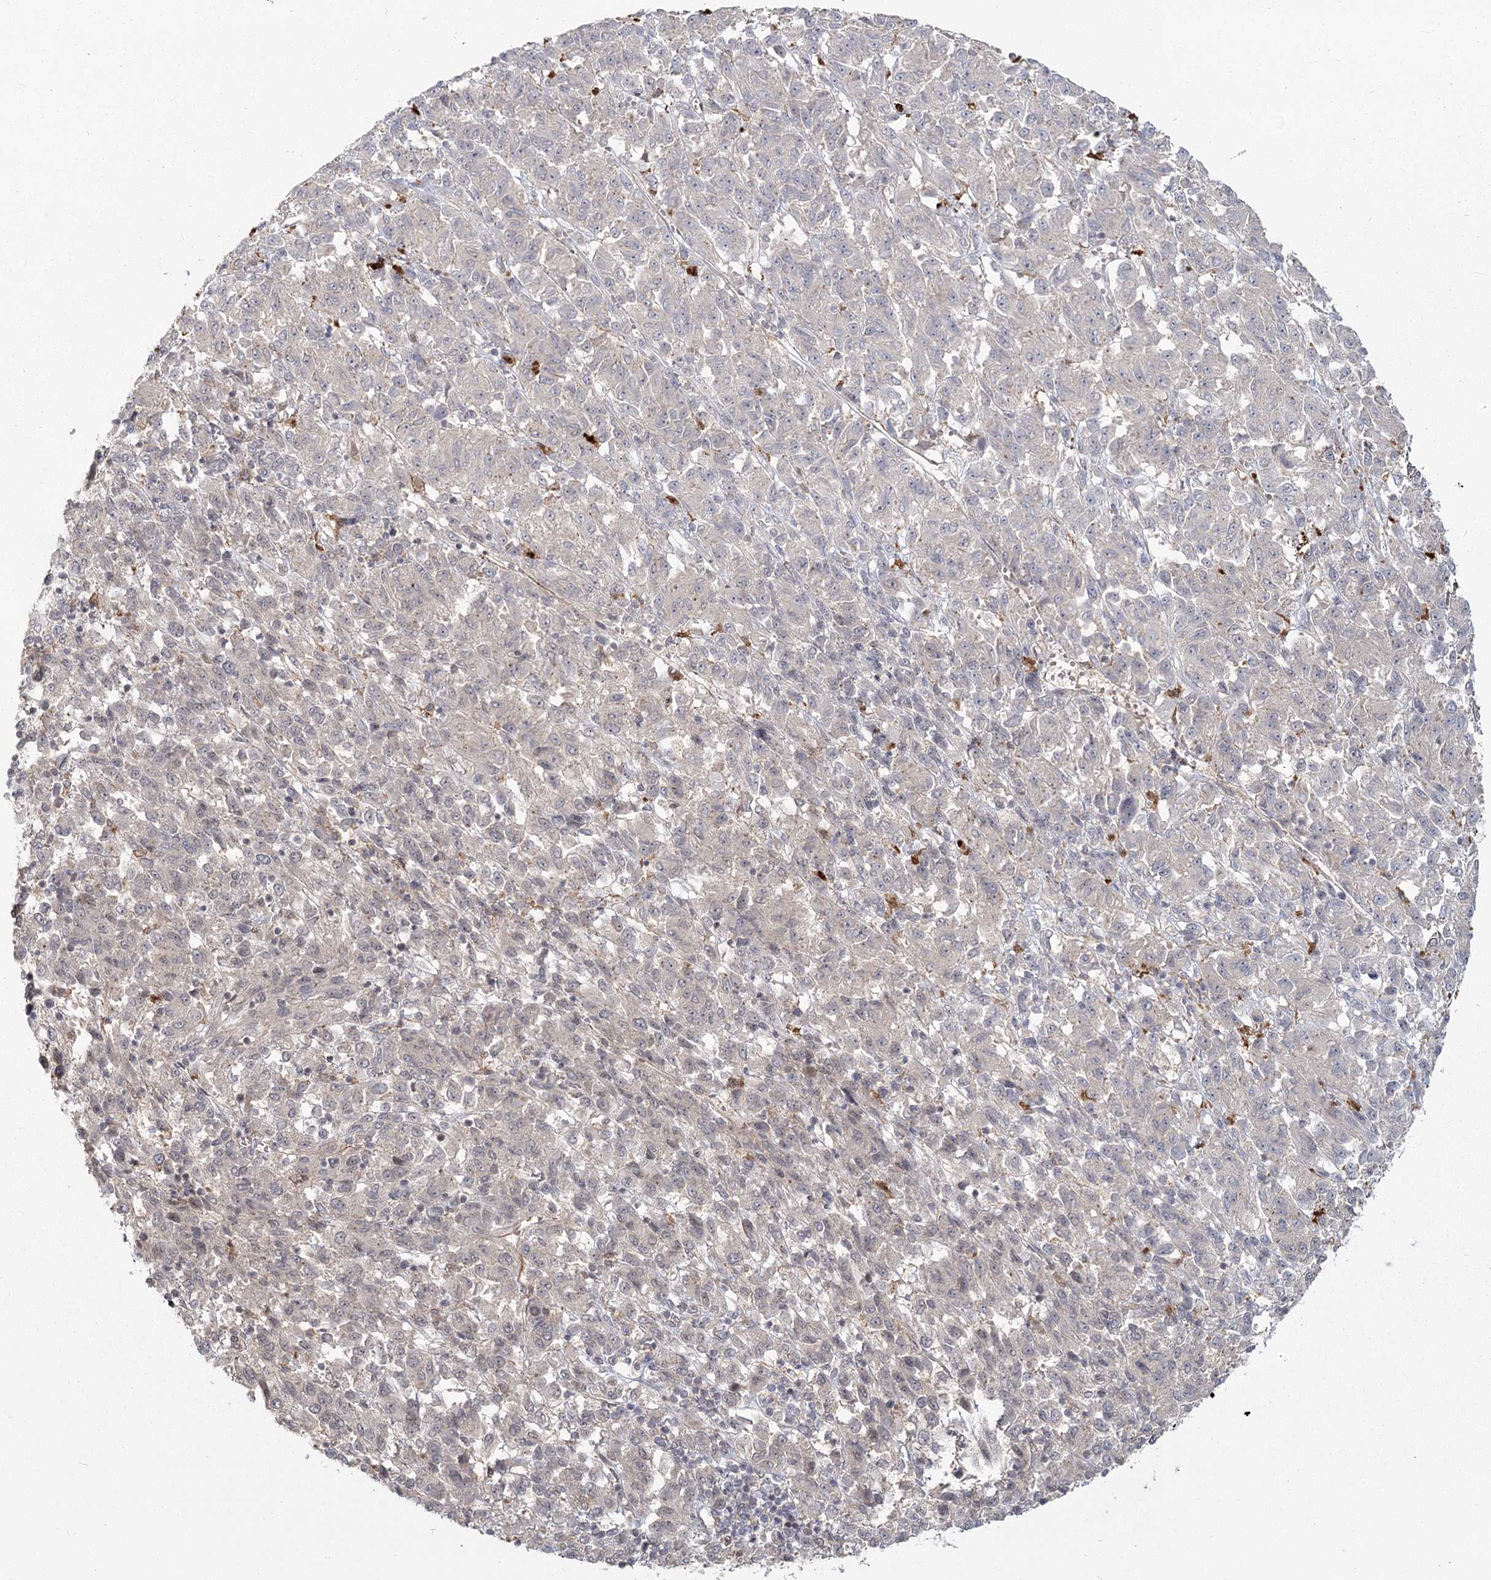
{"staining": {"intensity": "negative", "quantity": "none", "location": "none"}, "tissue": "melanoma", "cell_type": "Tumor cells", "image_type": "cancer", "snomed": [{"axis": "morphology", "description": "Malignant melanoma, Metastatic site"}, {"axis": "topography", "description": "Lung"}], "caption": "High power microscopy image of an immunohistochemistry photomicrograph of melanoma, revealing no significant positivity in tumor cells.", "gene": "AP2M1", "patient": {"sex": "male", "age": 64}}